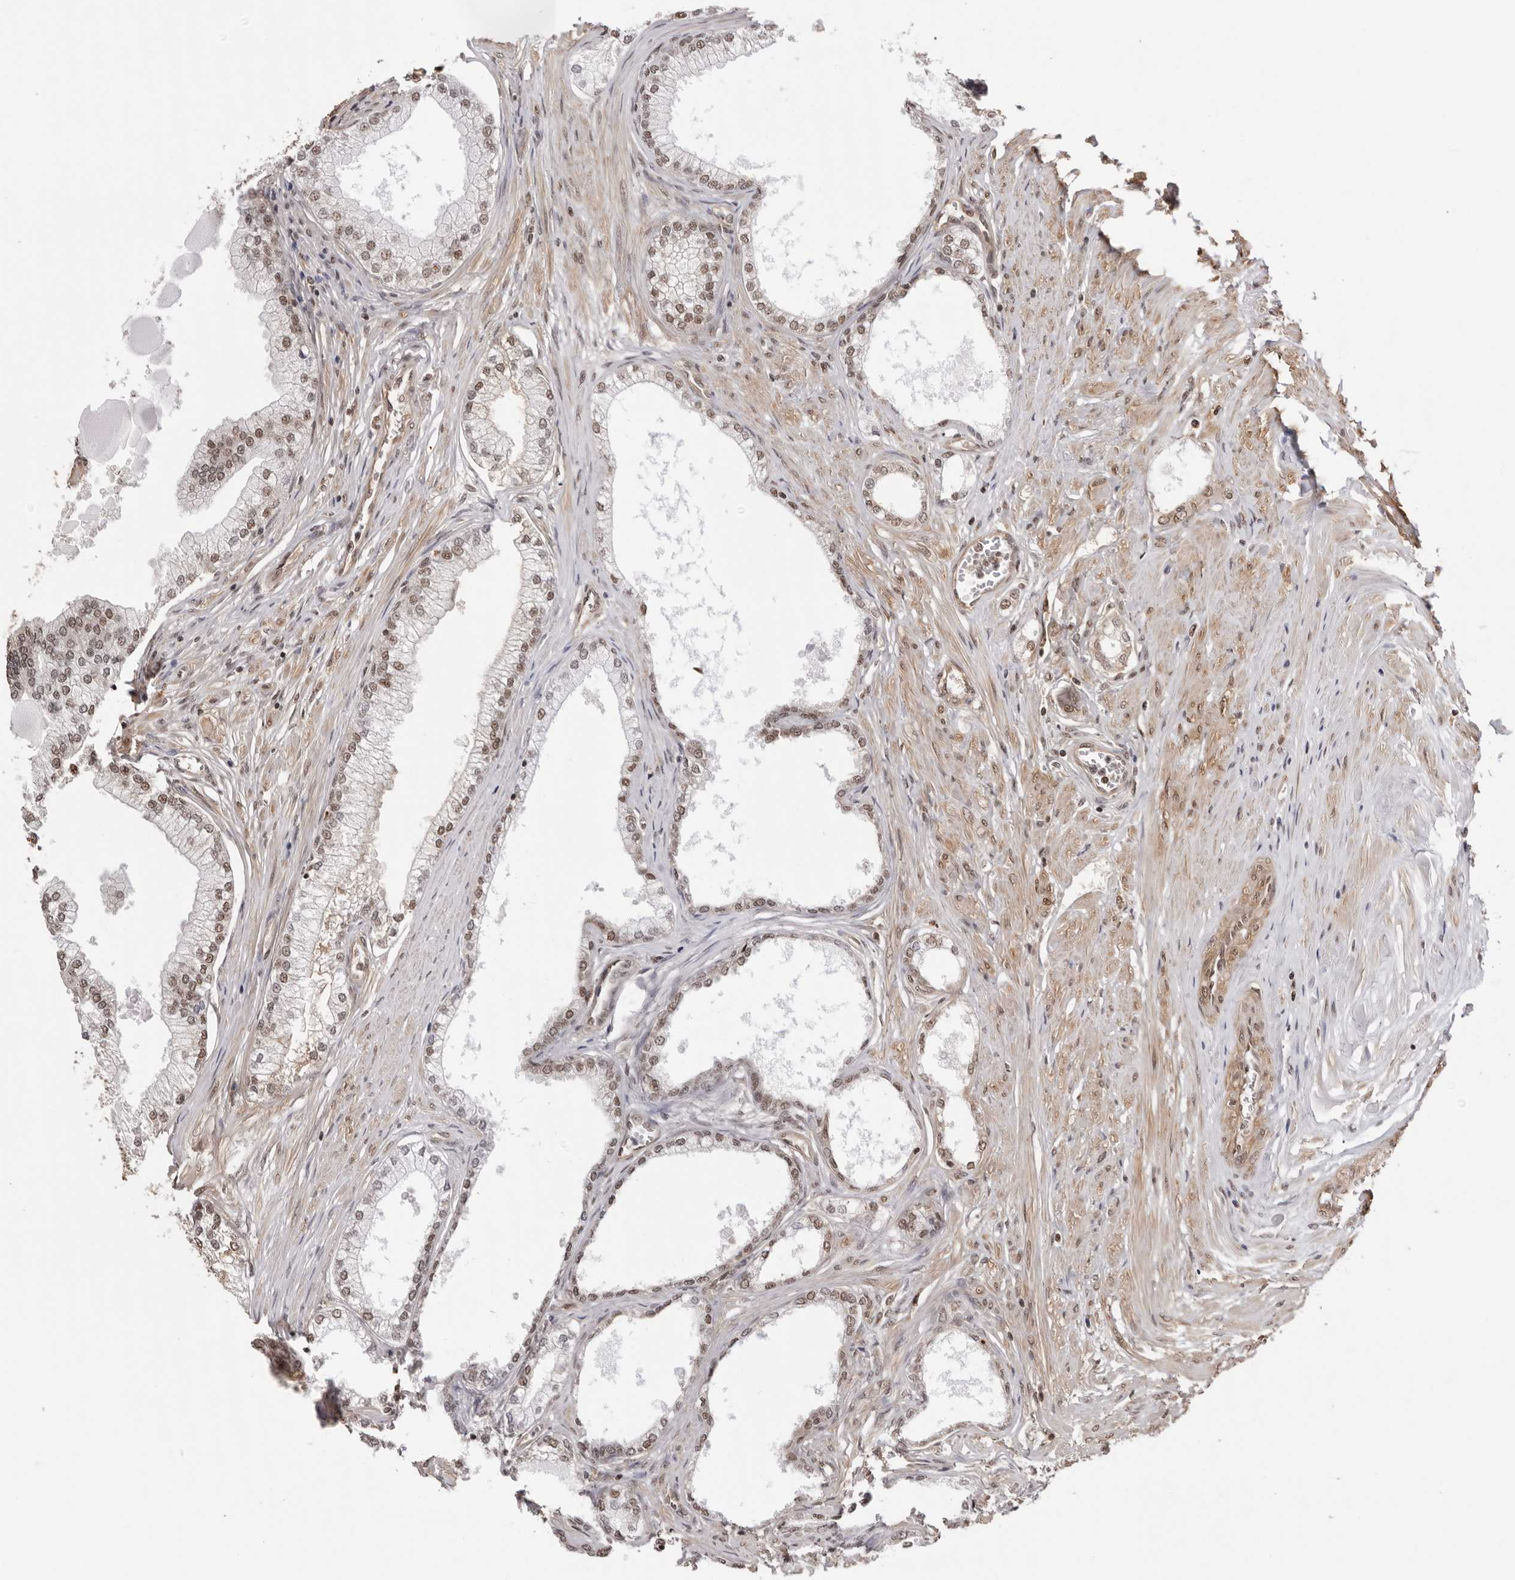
{"staining": {"intensity": "moderate", "quantity": ">75%", "location": "nuclear"}, "tissue": "prostate", "cell_type": "Glandular cells", "image_type": "normal", "snomed": [{"axis": "morphology", "description": "Normal tissue, NOS"}, {"axis": "morphology", "description": "Urothelial carcinoma, Low grade"}, {"axis": "topography", "description": "Urinary bladder"}, {"axis": "topography", "description": "Prostate"}], "caption": "Immunohistochemical staining of benign human prostate reveals >75% levels of moderate nuclear protein positivity in about >75% of glandular cells.", "gene": "SDE2", "patient": {"sex": "male", "age": 60}}